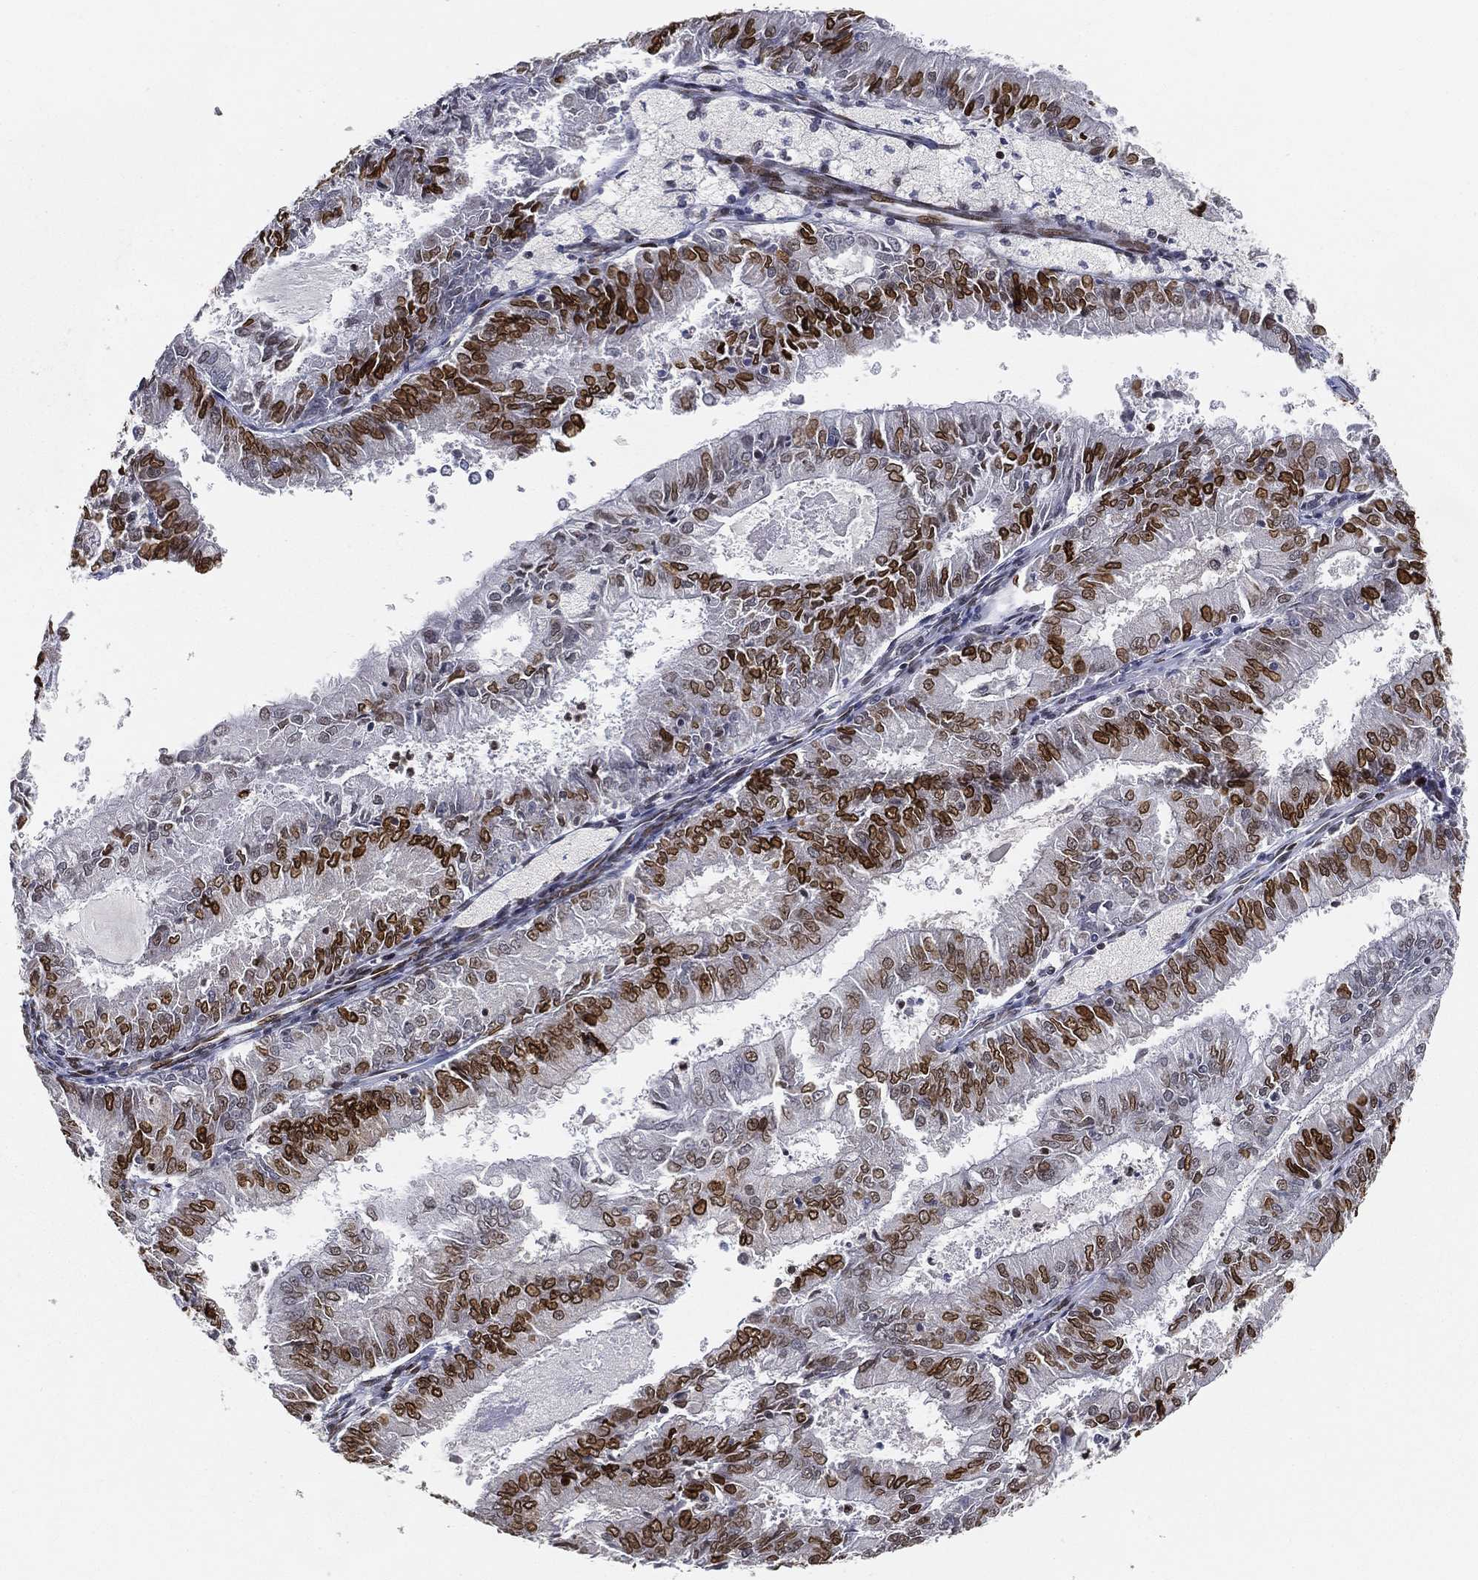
{"staining": {"intensity": "strong", "quantity": "25%-75%", "location": "nuclear"}, "tissue": "endometrial cancer", "cell_type": "Tumor cells", "image_type": "cancer", "snomed": [{"axis": "morphology", "description": "Adenocarcinoma, NOS"}, {"axis": "topography", "description": "Endometrium"}], "caption": "Endometrial adenocarcinoma was stained to show a protein in brown. There is high levels of strong nuclear positivity in approximately 25%-75% of tumor cells. Nuclei are stained in blue.", "gene": "LMNB1", "patient": {"sex": "female", "age": 57}}